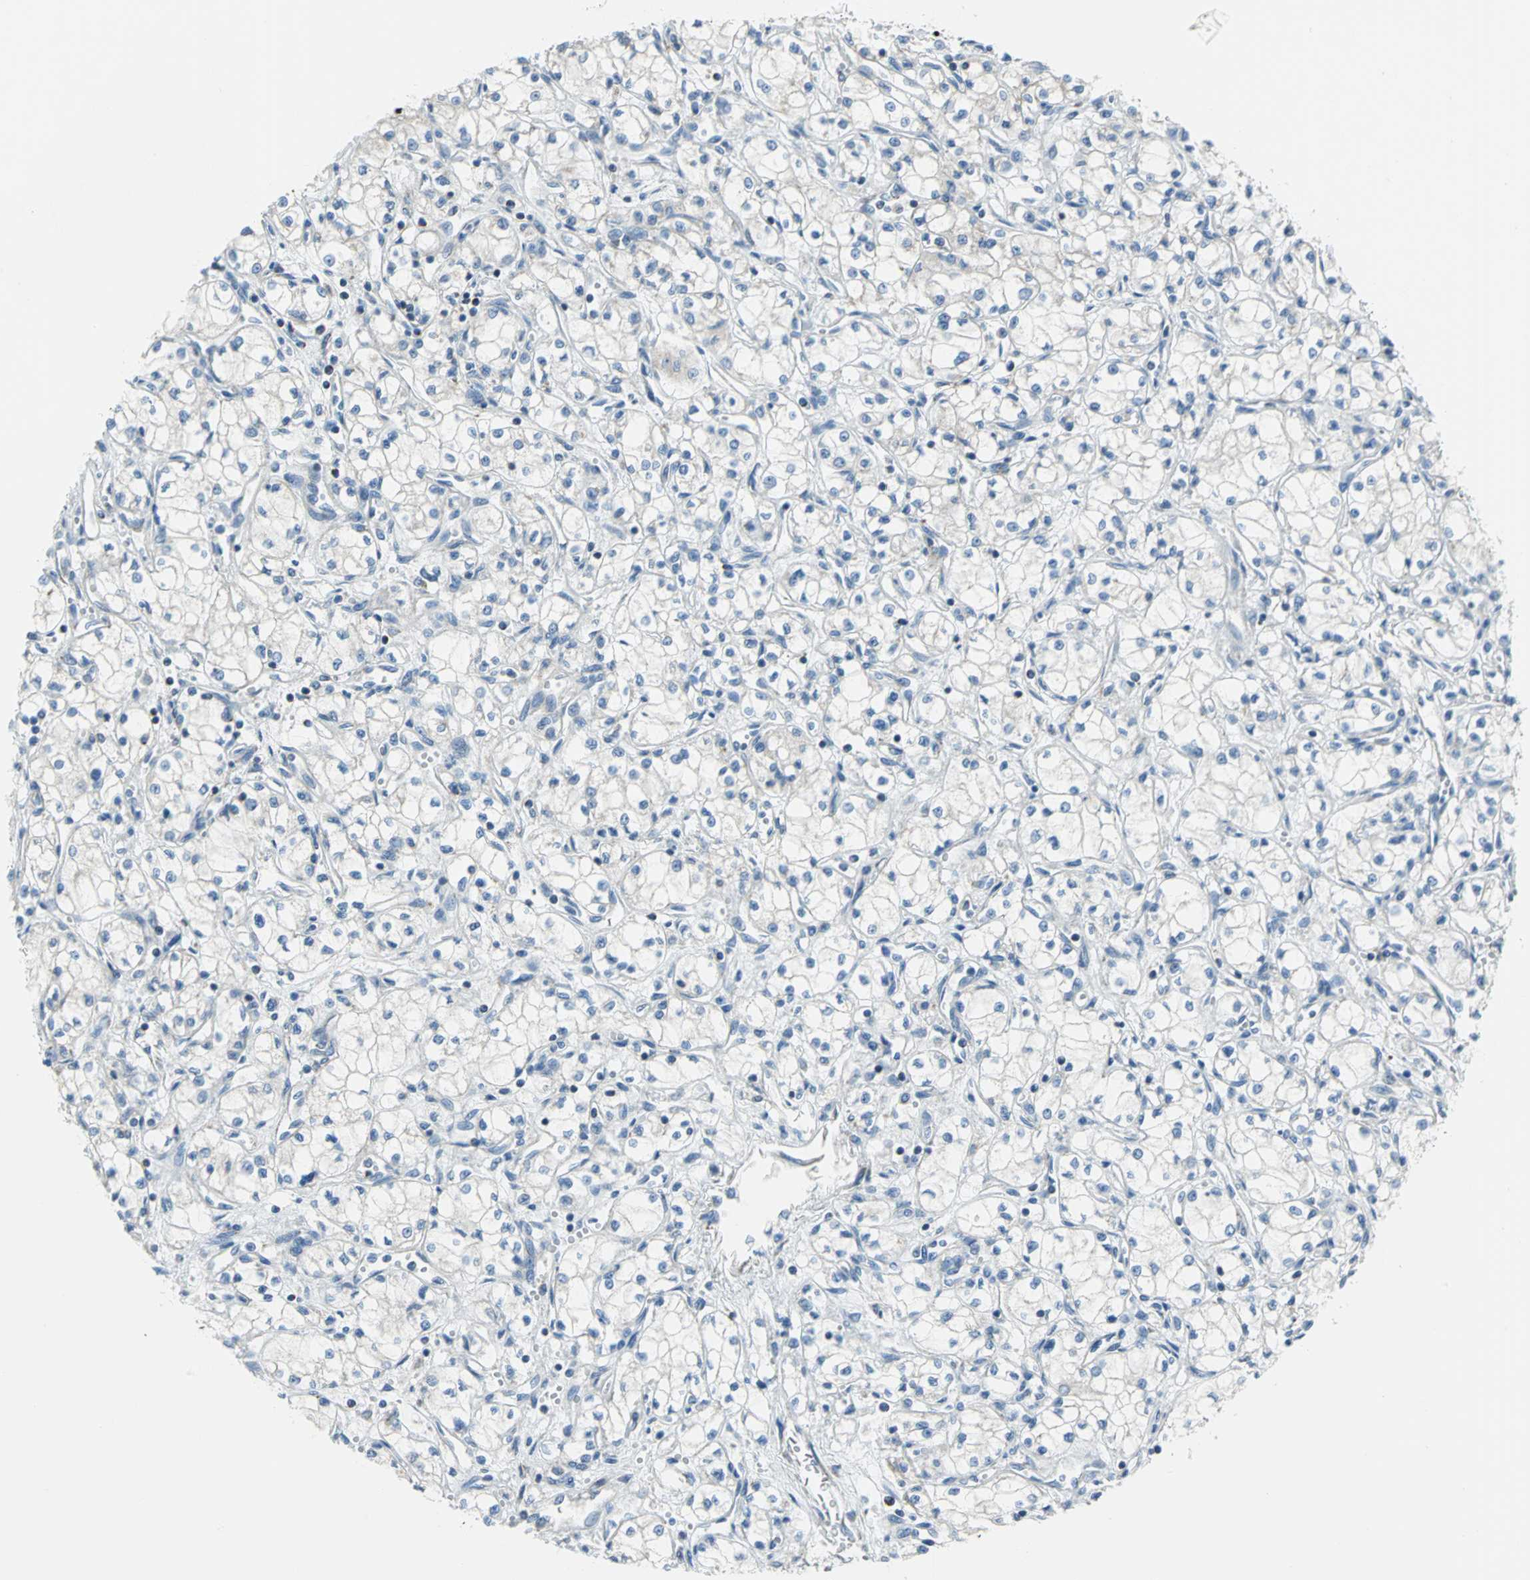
{"staining": {"intensity": "negative", "quantity": "none", "location": "none"}, "tissue": "renal cancer", "cell_type": "Tumor cells", "image_type": "cancer", "snomed": [{"axis": "morphology", "description": "Normal tissue, NOS"}, {"axis": "morphology", "description": "Adenocarcinoma, NOS"}, {"axis": "topography", "description": "Kidney"}], "caption": "This is a image of immunohistochemistry staining of renal adenocarcinoma, which shows no expression in tumor cells. Brightfield microscopy of IHC stained with DAB (3,3'-diaminobenzidine) (brown) and hematoxylin (blue), captured at high magnification.", "gene": "ALOX15", "patient": {"sex": "male", "age": 59}}